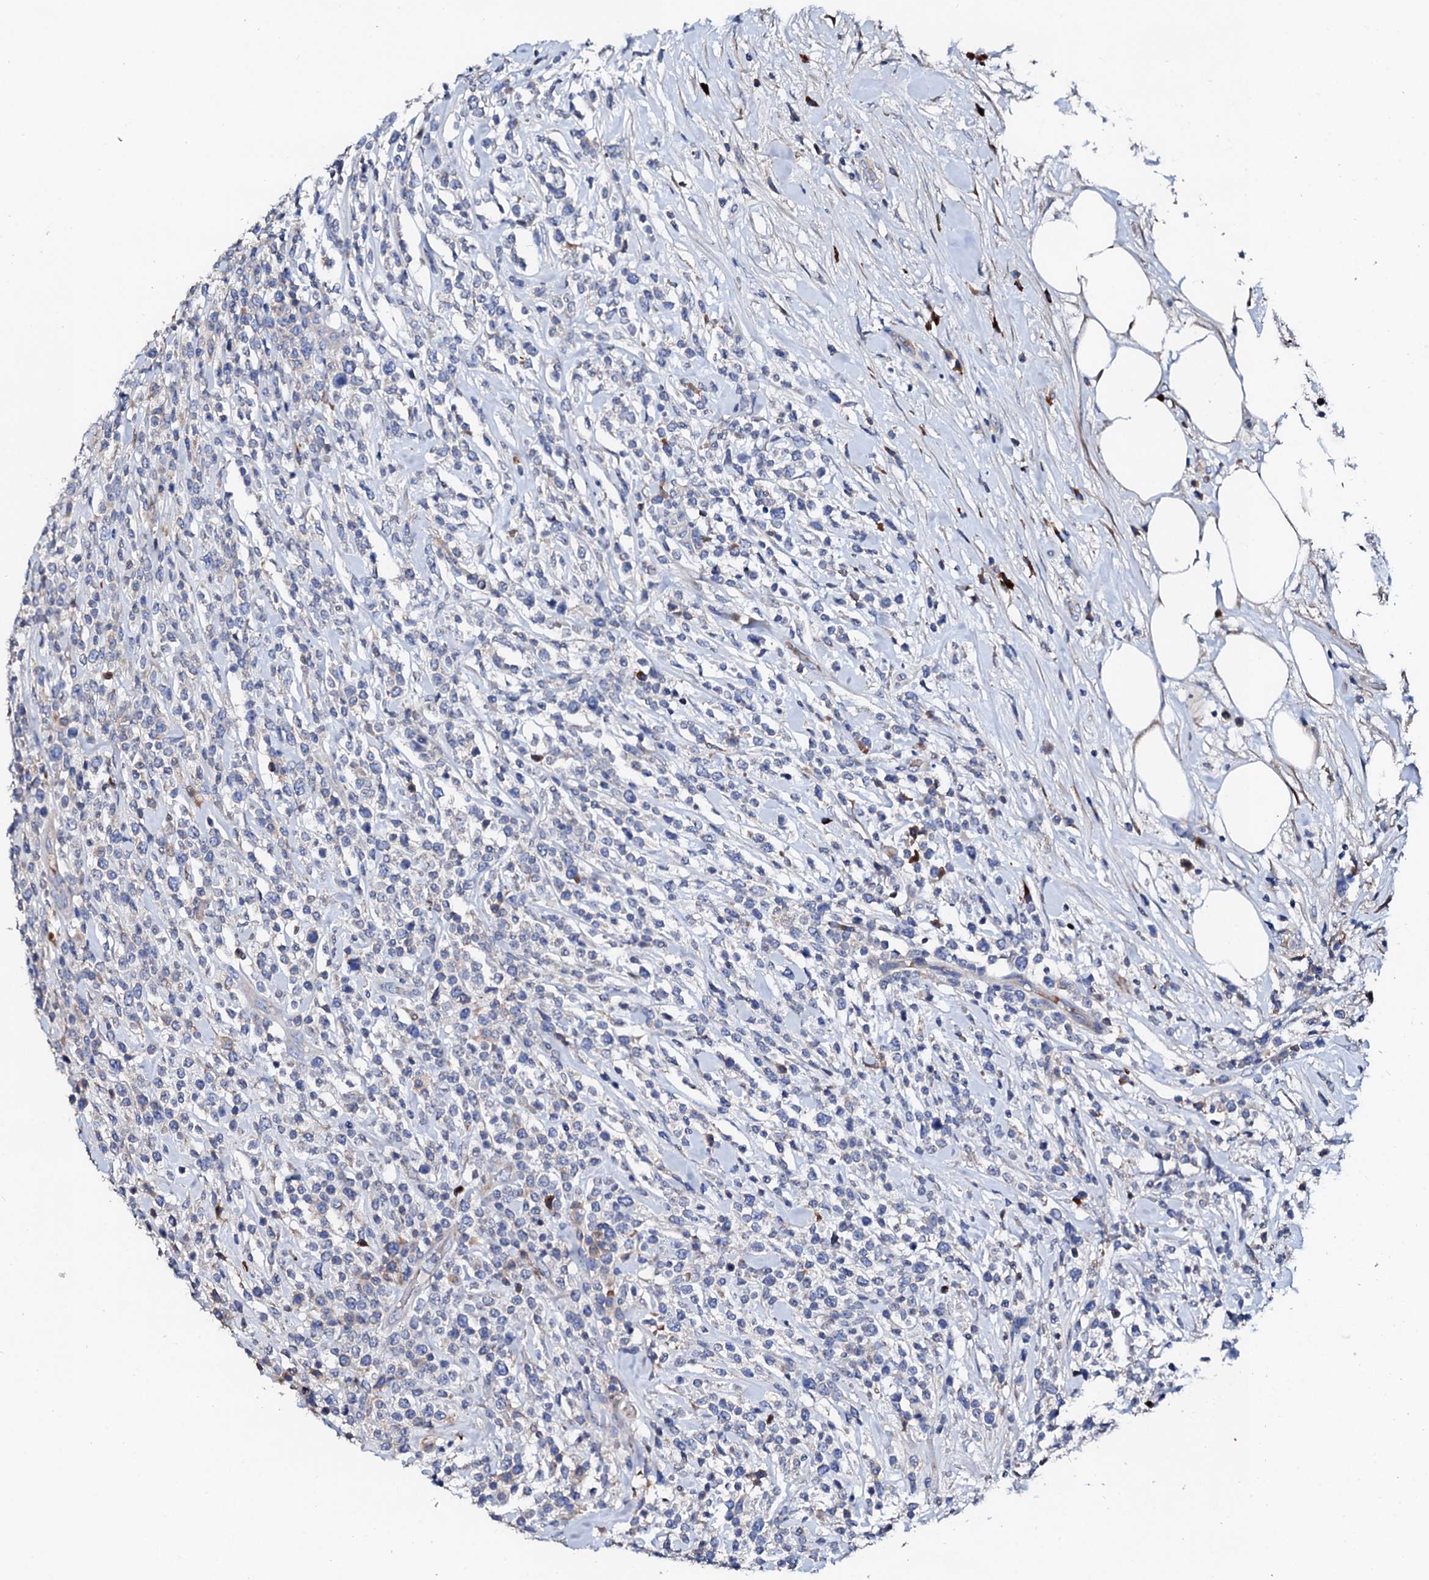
{"staining": {"intensity": "negative", "quantity": "none", "location": "none"}, "tissue": "lymphoma", "cell_type": "Tumor cells", "image_type": "cancer", "snomed": [{"axis": "morphology", "description": "Malignant lymphoma, non-Hodgkin's type, High grade"}, {"axis": "topography", "description": "Colon"}], "caption": "Tumor cells show no significant protein staining in high-grade malignant lymphoma, non-Hodgkin's type.", "gene": "SLC10A7", "patient": {"sex": "female", "age": 53}}